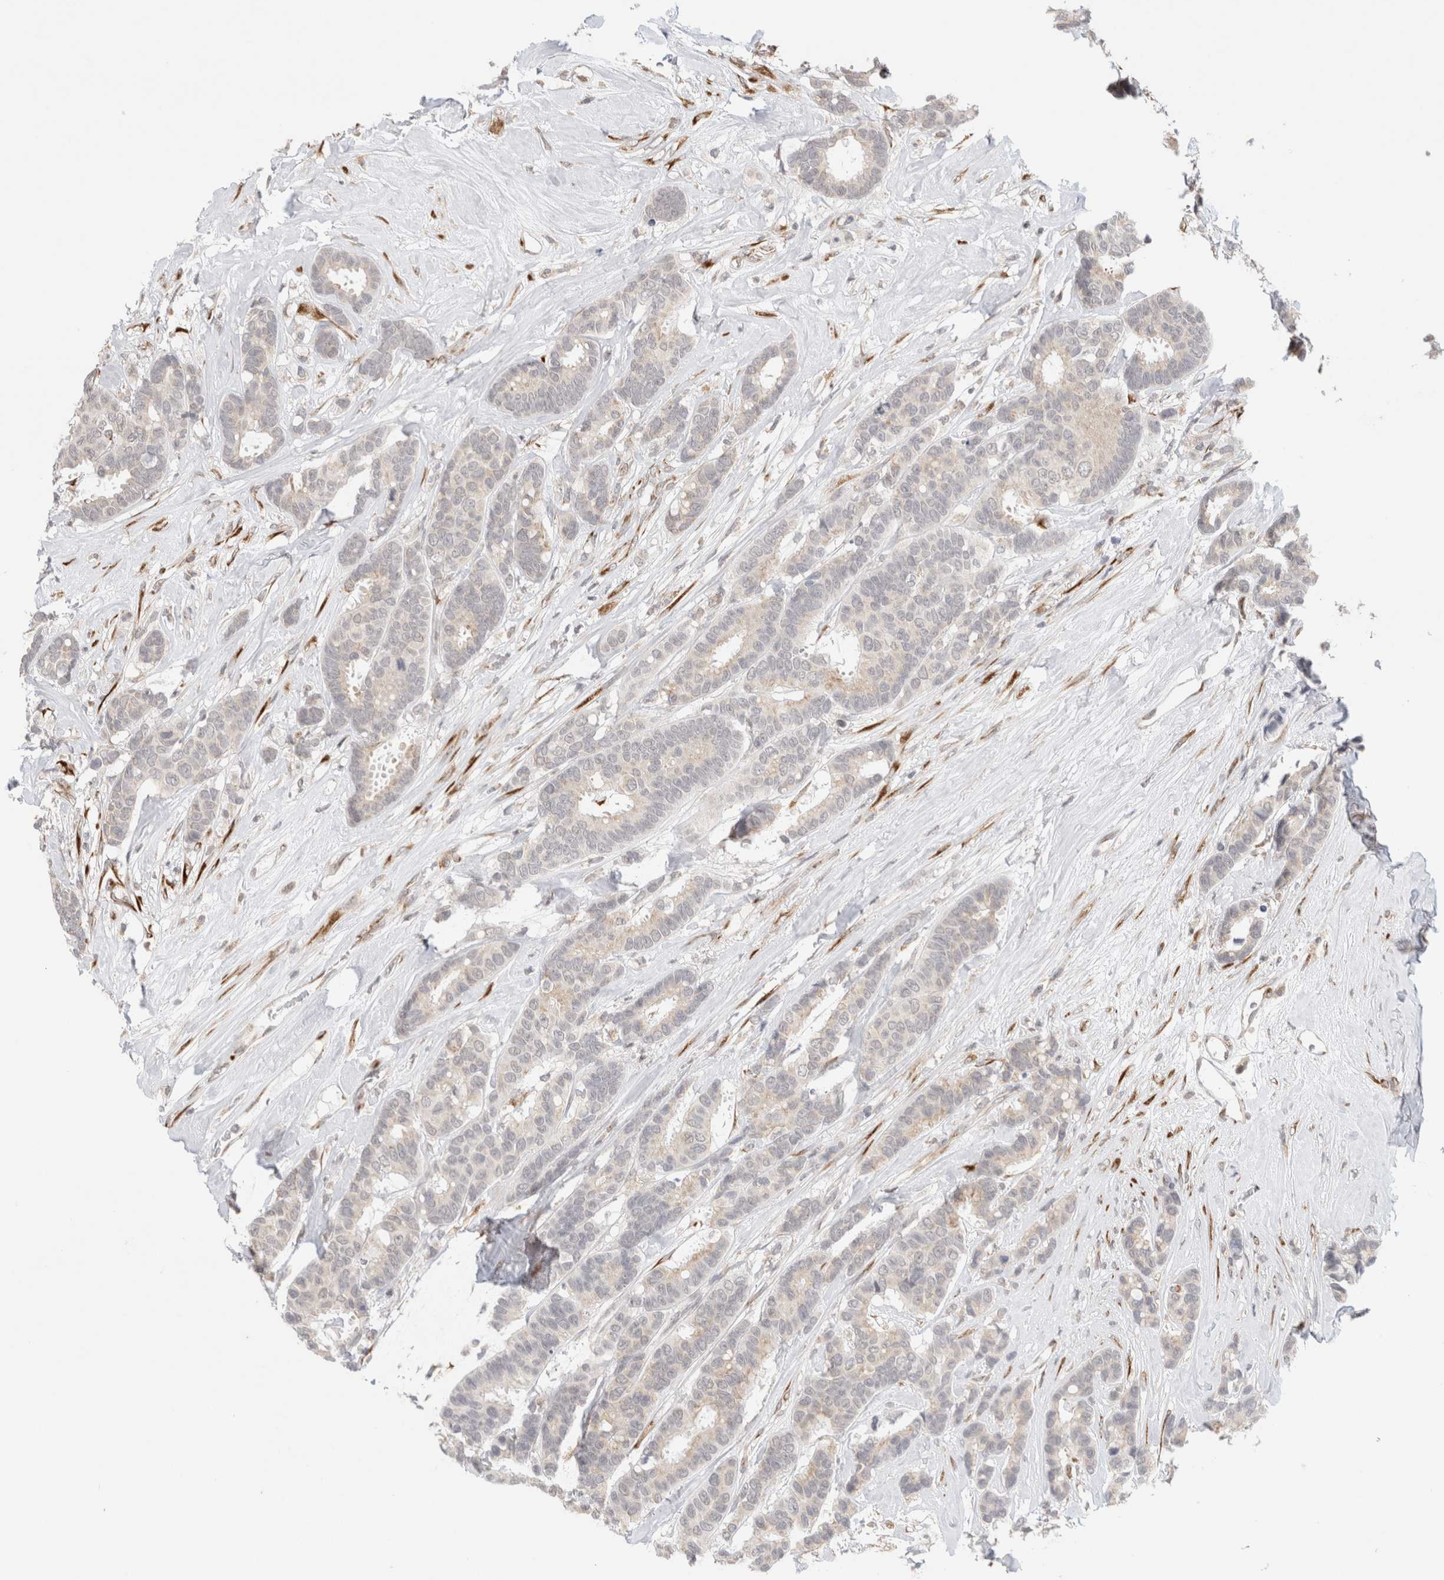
{"staining": {"intensity": "weak", "quantity": "25%-75%", "location": "cytoplasmic/membranous"}, "tissue": "breast cancer", "cell_type": "Tumor cells", "image_type": "cancer", "snomed": [{"axis": "morphology", "description": "Duct carcinoma"}, {"axis": "topography", "description": "Breast"}], "caption": "High-magnification brightfield microscopy of breast infiltrating ductal carcinoma stained with DAB (brown) and counterstained with hematoxylin (blue). tumor cells exhibit weak cytoplasmic/membranous positivity is appreciated in about25%-75% of cells.", "gene": "HDLBP", "patient": {"sex": "female", "age": 87}}